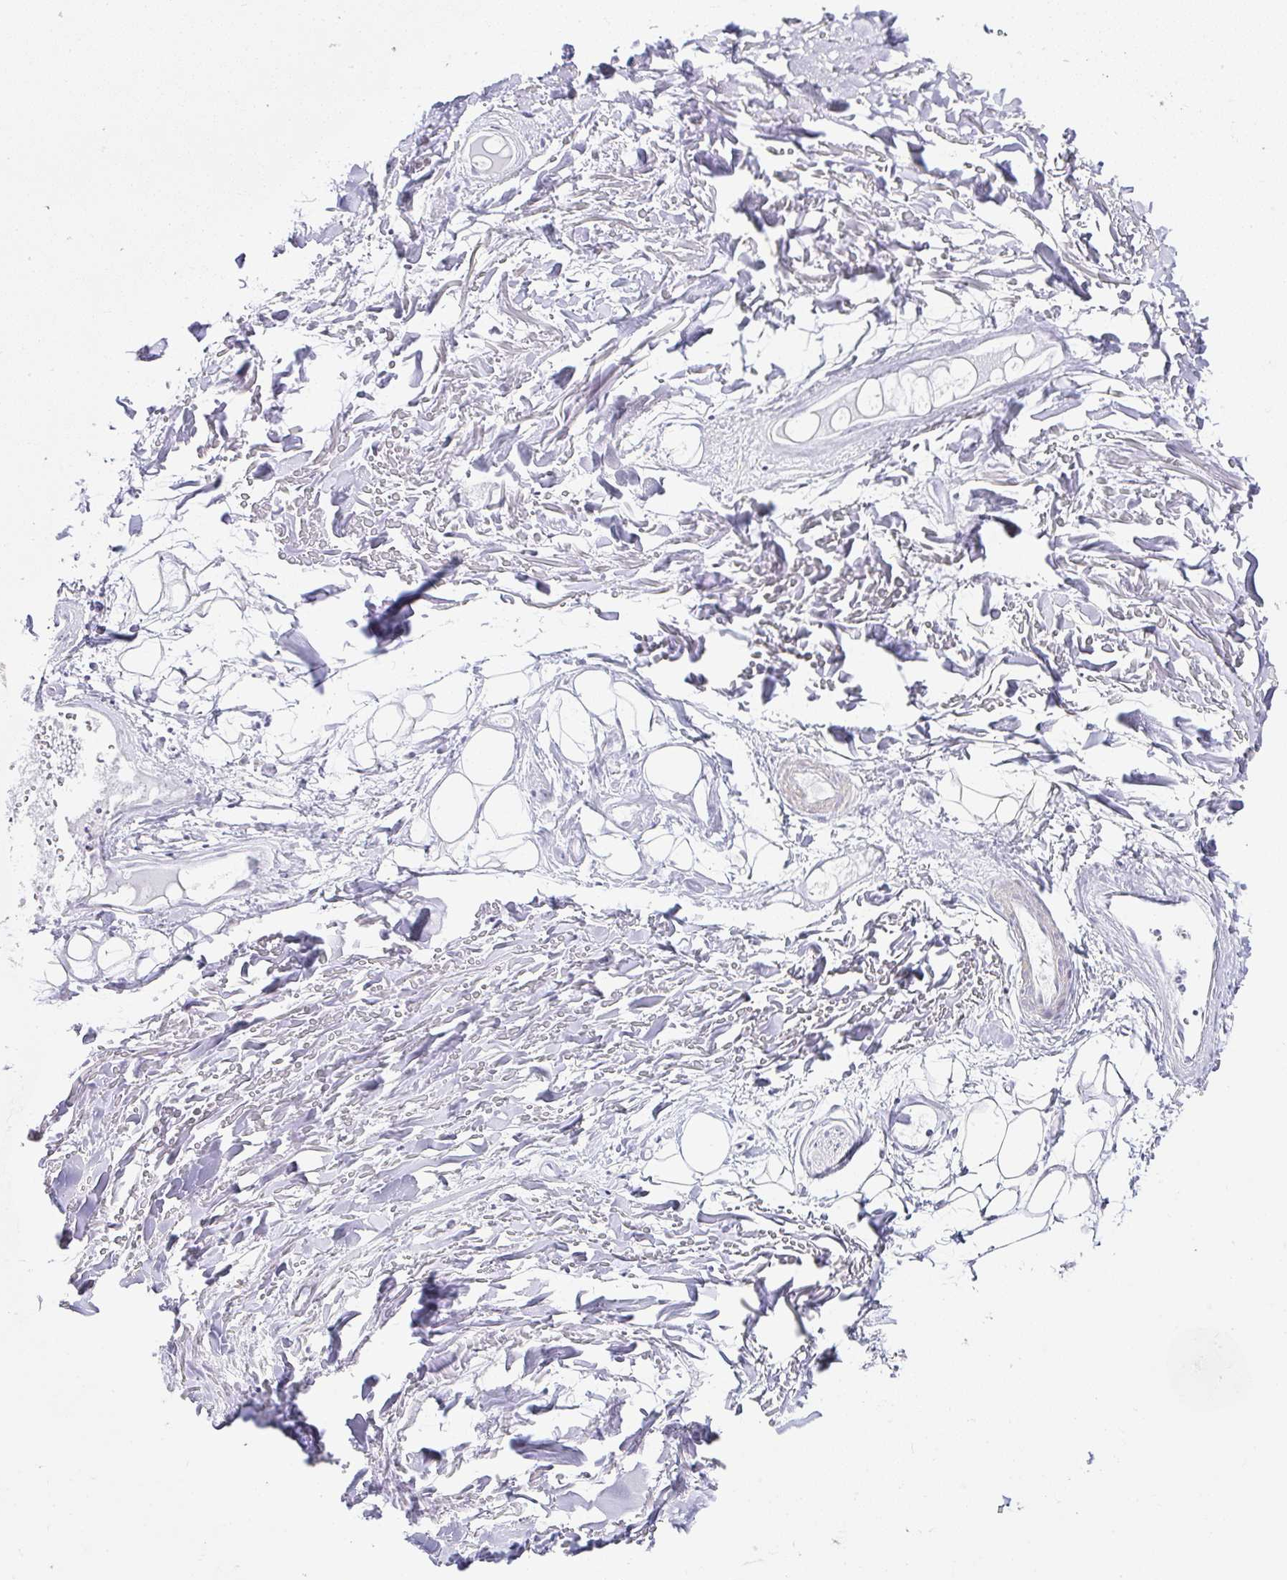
{"staining": {"intensity": "negative", "quantity": "none", "location": "none"}, "tissue": "adipose tissue", "cell_type": "Adipocytes", "image_type": "normal", "snomed": [{"axis": "morphology", "description": "Normal tissue, NOS"}, {"axis": "topography", "description": "Cartilage tissue"}], "caption": "Immunohistochemistry of normal human adipose tissue displays no expression in adipocytes.", "gene": "PPFIA4", "patient": {"sex": "male", "age": 57}}